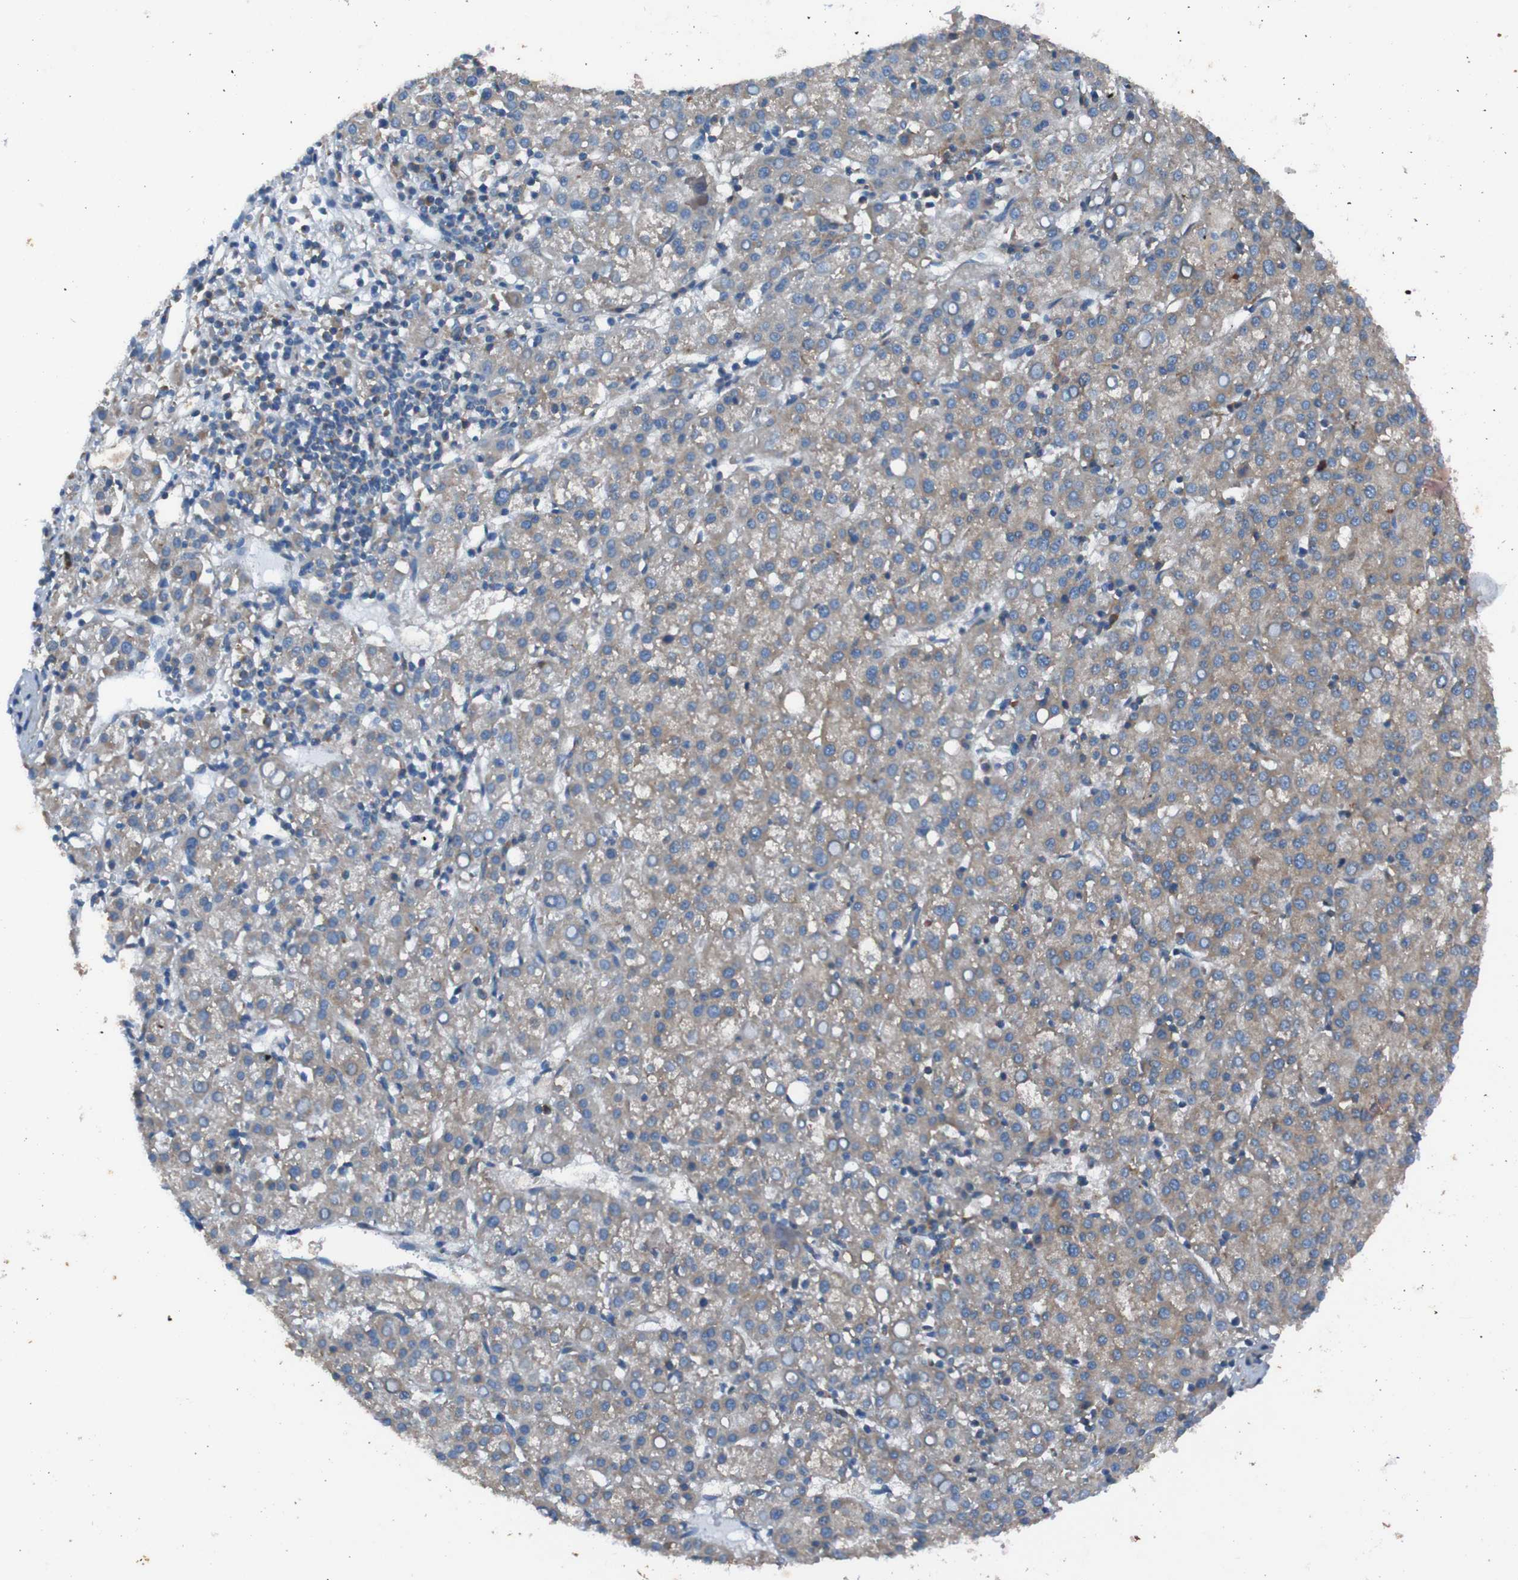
{"staining": {"intensity": "moderate", "quantity": ">75%", "location": "cytoplasmic/membranous"}, "tissue": "liver cancer", "cell_type": "Tumor cells", "image_type": "cancer", "snomed": [{"axis": "morphology", "description": "Carcinoma, Hepatocellular, NOS"}, {"axis": "topography", "description": "Liver"}], "caption": "A high-resolution micrograph shows IHC staining of hepatocellular carcinoma (liver), which exhibits moderate cytoplasmic/membranous staining in approximately >75% of tumor cells.", "gene": "RAB5B", "patient": {"sex": "female", "age": 58}}